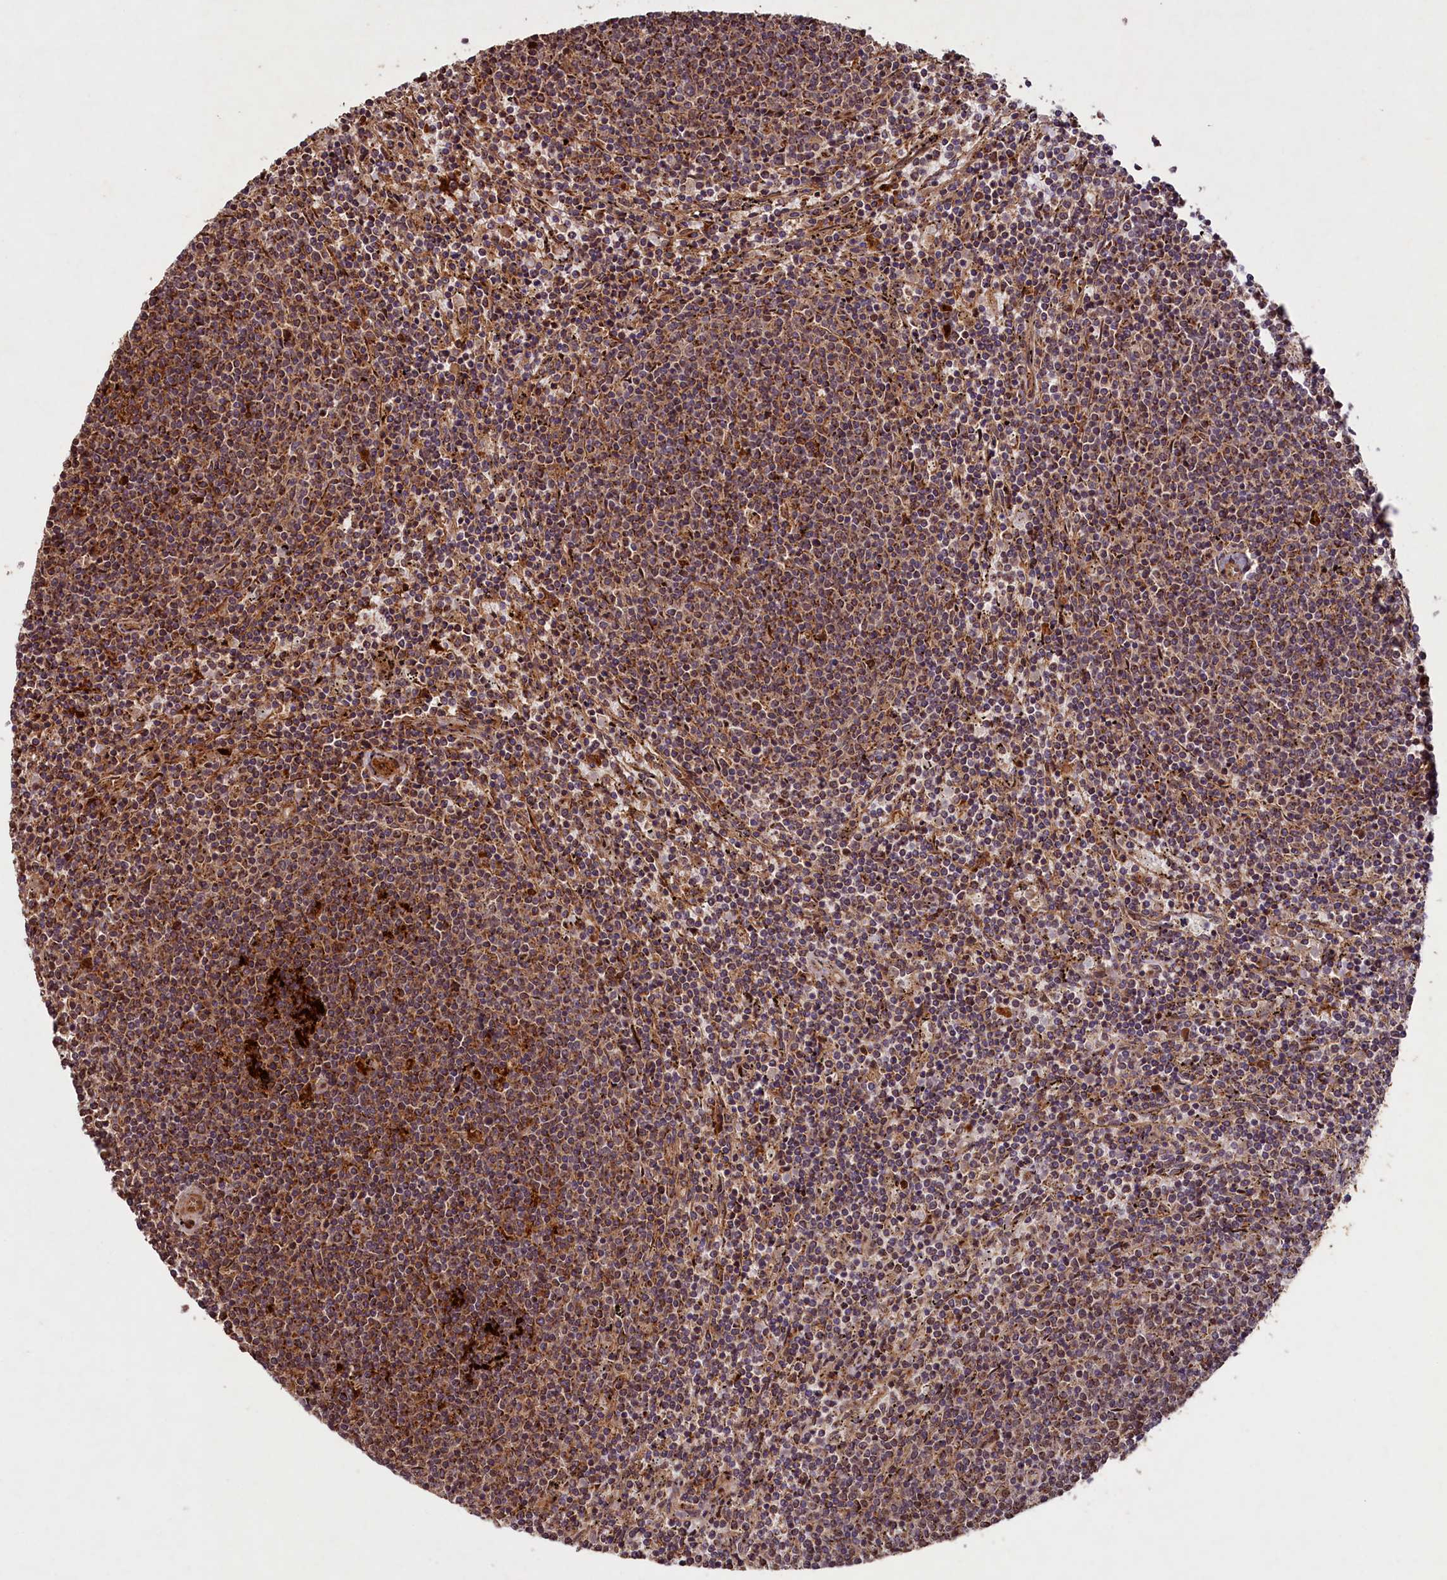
{"staining": {"intensity": "moderate", "quantity": "25%-75%", "location": "cytoplasmic/membranous,nuclear"}, "tissue": "lymphoma", "cell_type": "Tumor cells", "image_type": "cancer", "snomed": [{"axis": "morphology", "description": "Malignant lymphoma, non-Hodgkin's type, Low grade"}, {"axis": "topography", "description": "Spleen"}], "caption": "Lymphoma tissue displays moderate cytoplasmic/membranous and nuclear expression in approximately 25%-75% of tumor cells The staining was performed using DAB to visualize the protein expression in brown, while the nuclei were stained in blue with hematoxylin (Magnification: 20x).", "gene": "SHPRH", "patient": {"sex": "female", "age": 50}}